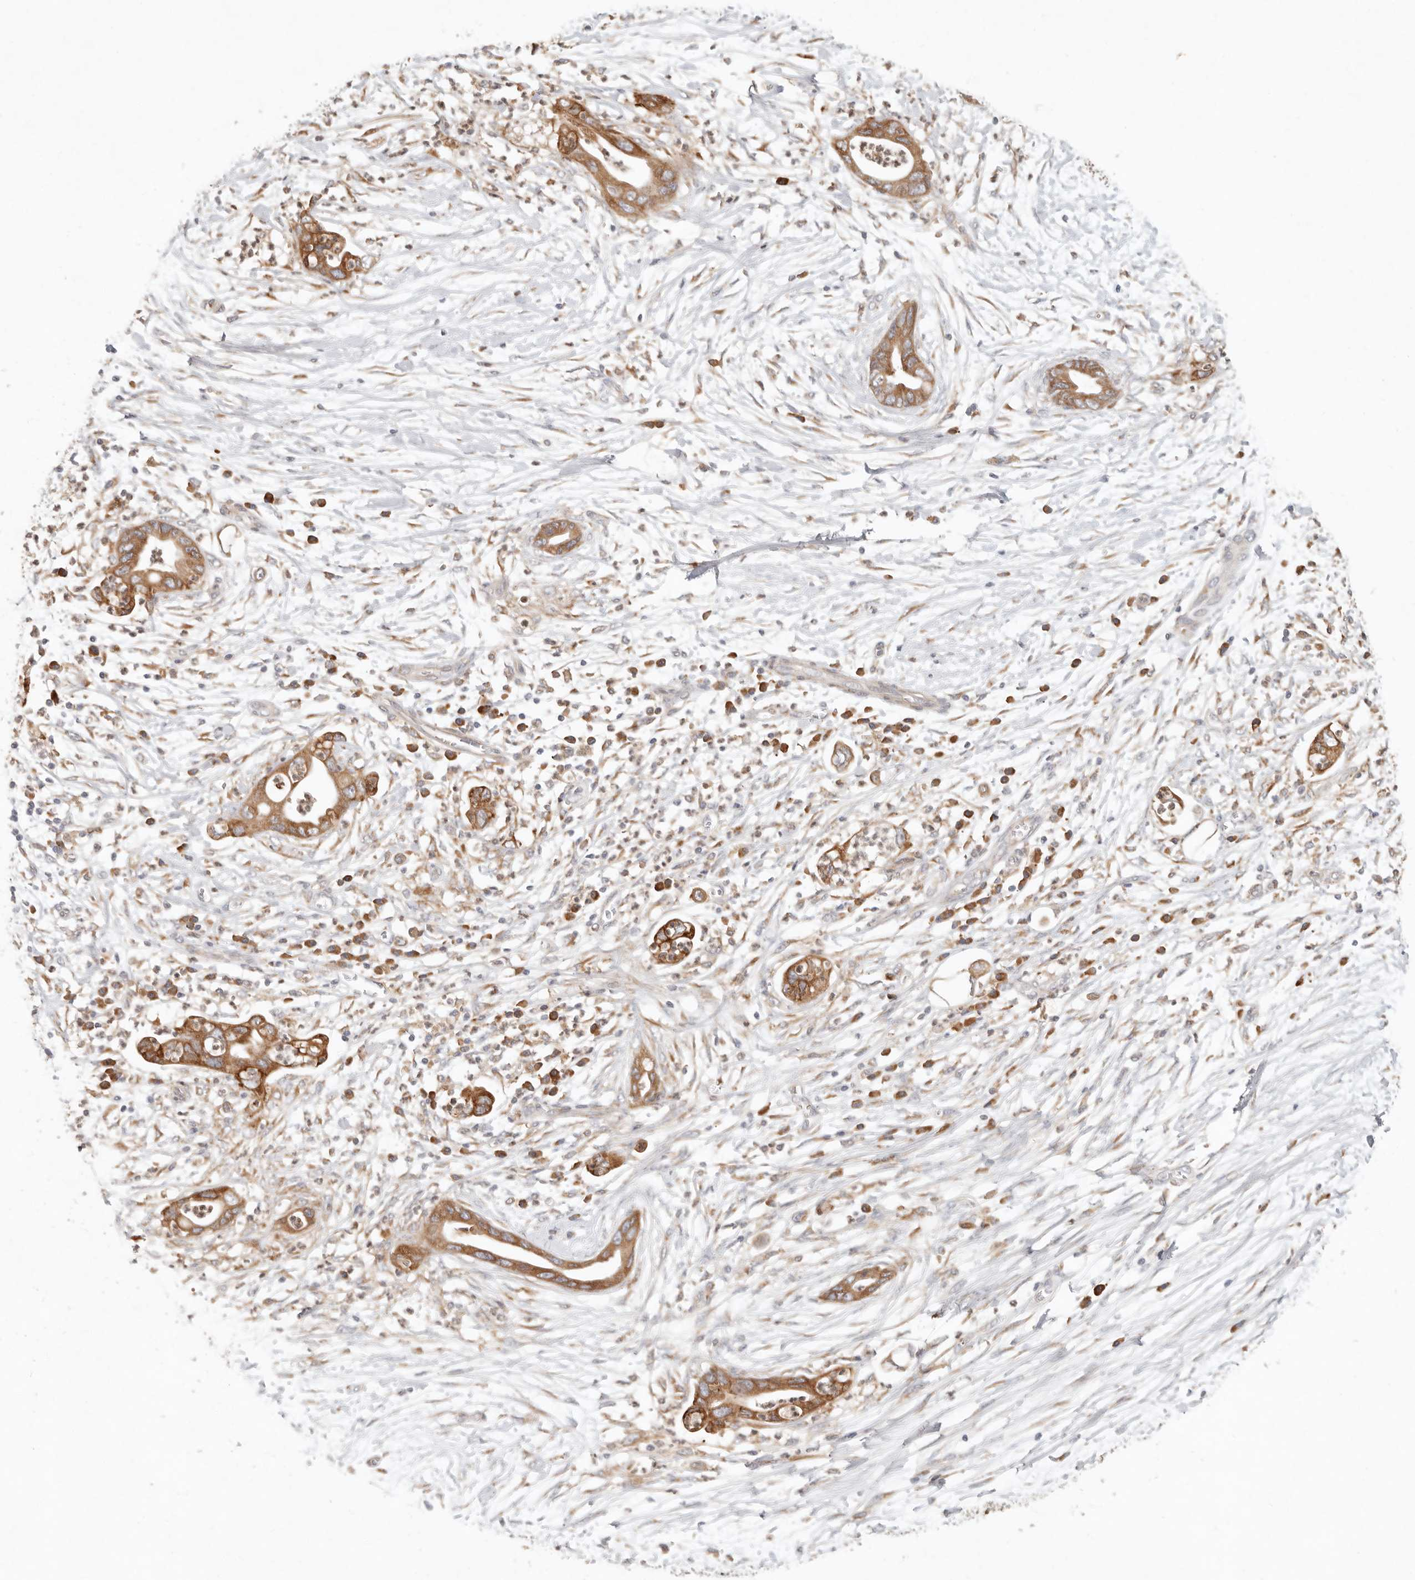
{"staining": {"intensity": "moderate", "quantity": ">75%", "location": "cytoplasmic/membranous"}, "tissue": "pancreatic cancer", "cell_type": "Tumor cells", "image_type": "cancer", "snomed": [{"axis": "morphology", "description": "Adenocarcinoma, NOS"}, {"axis": "topography", "description": "Pancreas"}], "caption": "DAB (3,3'-diaminobenzidine) immunohistochemical staining of pancreatic cancer (adenocarcinoma) shows moderate cytoplasmic/membranous protein staining in about >75% of tumor cells. The protein is shown in brown color, while the nuclei are stained blue.", "gene": "ARHGEF10L", "patient": {"sex": "male", "age": 75}}